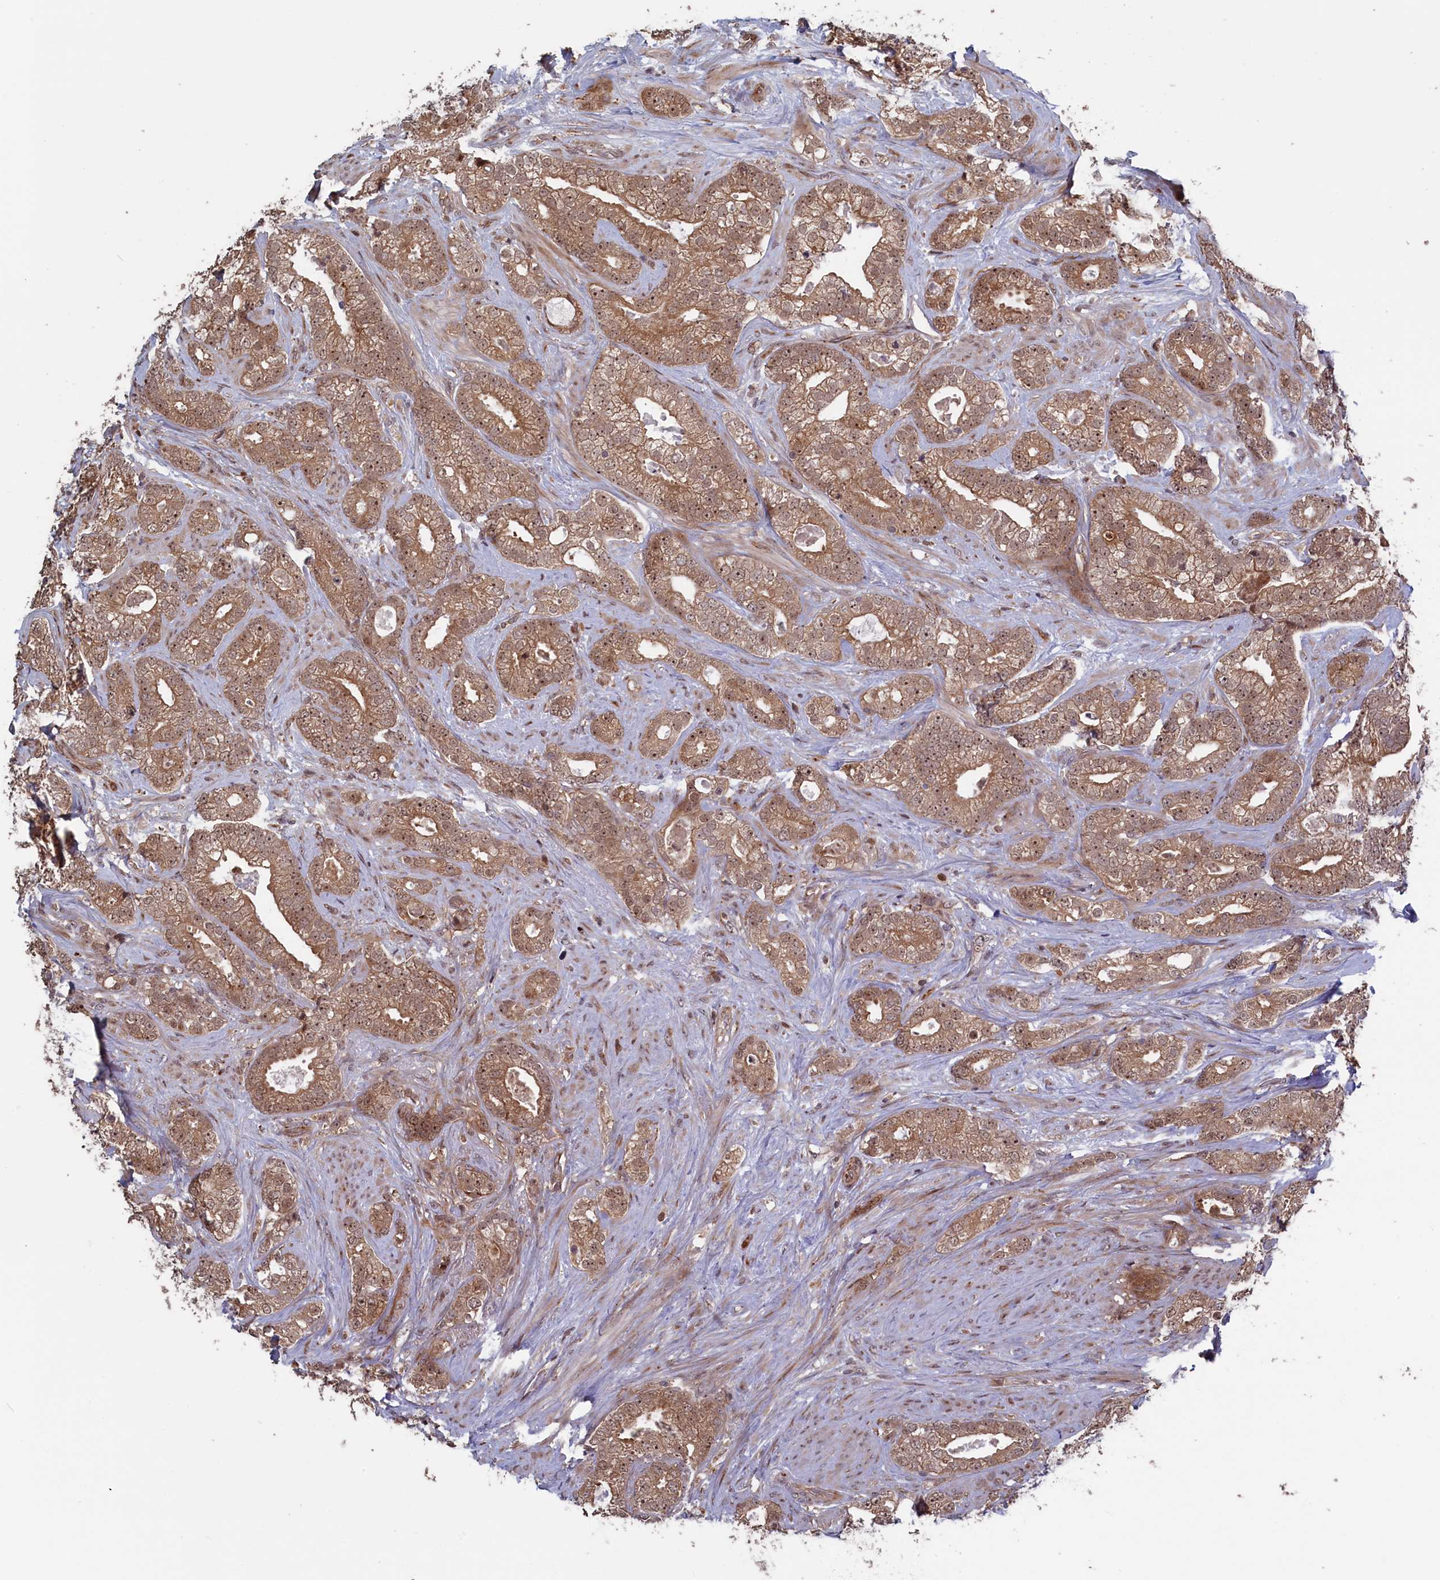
{"staining": {"intensity": "moderate", "quantity": "25%-75%", "location": "cytoplasmic/membranous,nuclear"}, "tissue": "prostate cancer", "cell_type": "Tumor cells", "image_type": "cancer", "snomed": [{"axis": "morphology", "description": "Adenocarcinoma, High grade"}, {"axis": "topography", "description": "Prostate and seminal vesicle, NOS"}], "caption": "Immunohistochemical staining of prostate cancer (adenocarcinoma (high-grade)) shows medium levels of moderate cytoplasmic/membranous and nuclear protein staining in approximately 25%-75% of tumor cells.", "gene": "LSG1", "patient": {"sex": "male", "age": 67}}